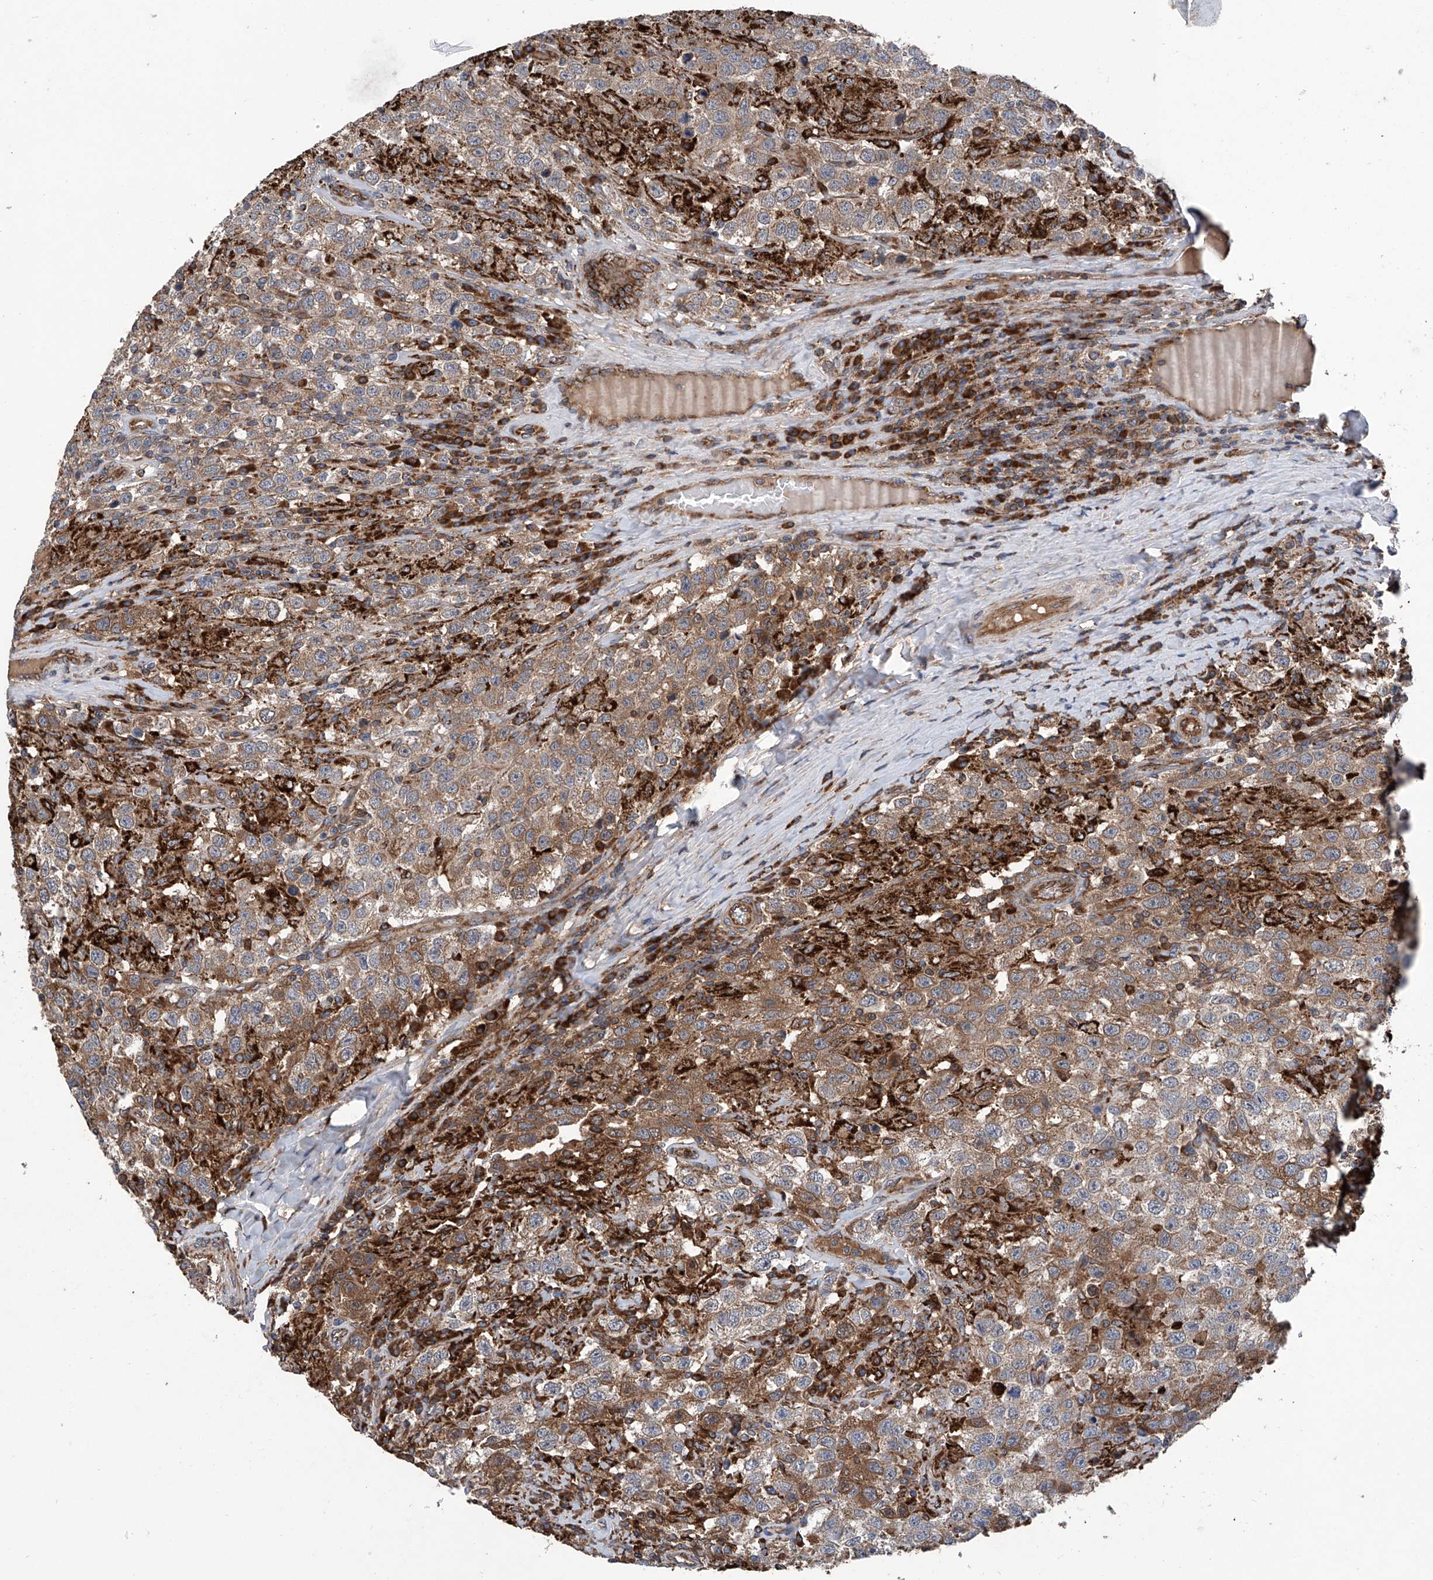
{"staining": {"intensity": "moderate", "quantity": ">75%", "location": "cytoplasmic/membranous"}, "tissue": "testis cancer", "cell_type": "Tumor cells", "image_type": "cancer", "snomed": [{"axis": "morphology", "description": "Seminoma, NOS"}, {"axis": "topography", "description": "Testis"}], "caption": "Testis cancer (seminoma) stained with a protein marker displays moderate staining in tumor cells.", "gene": "ASCC3", "patient": {"sex": "male", "age": 41}}